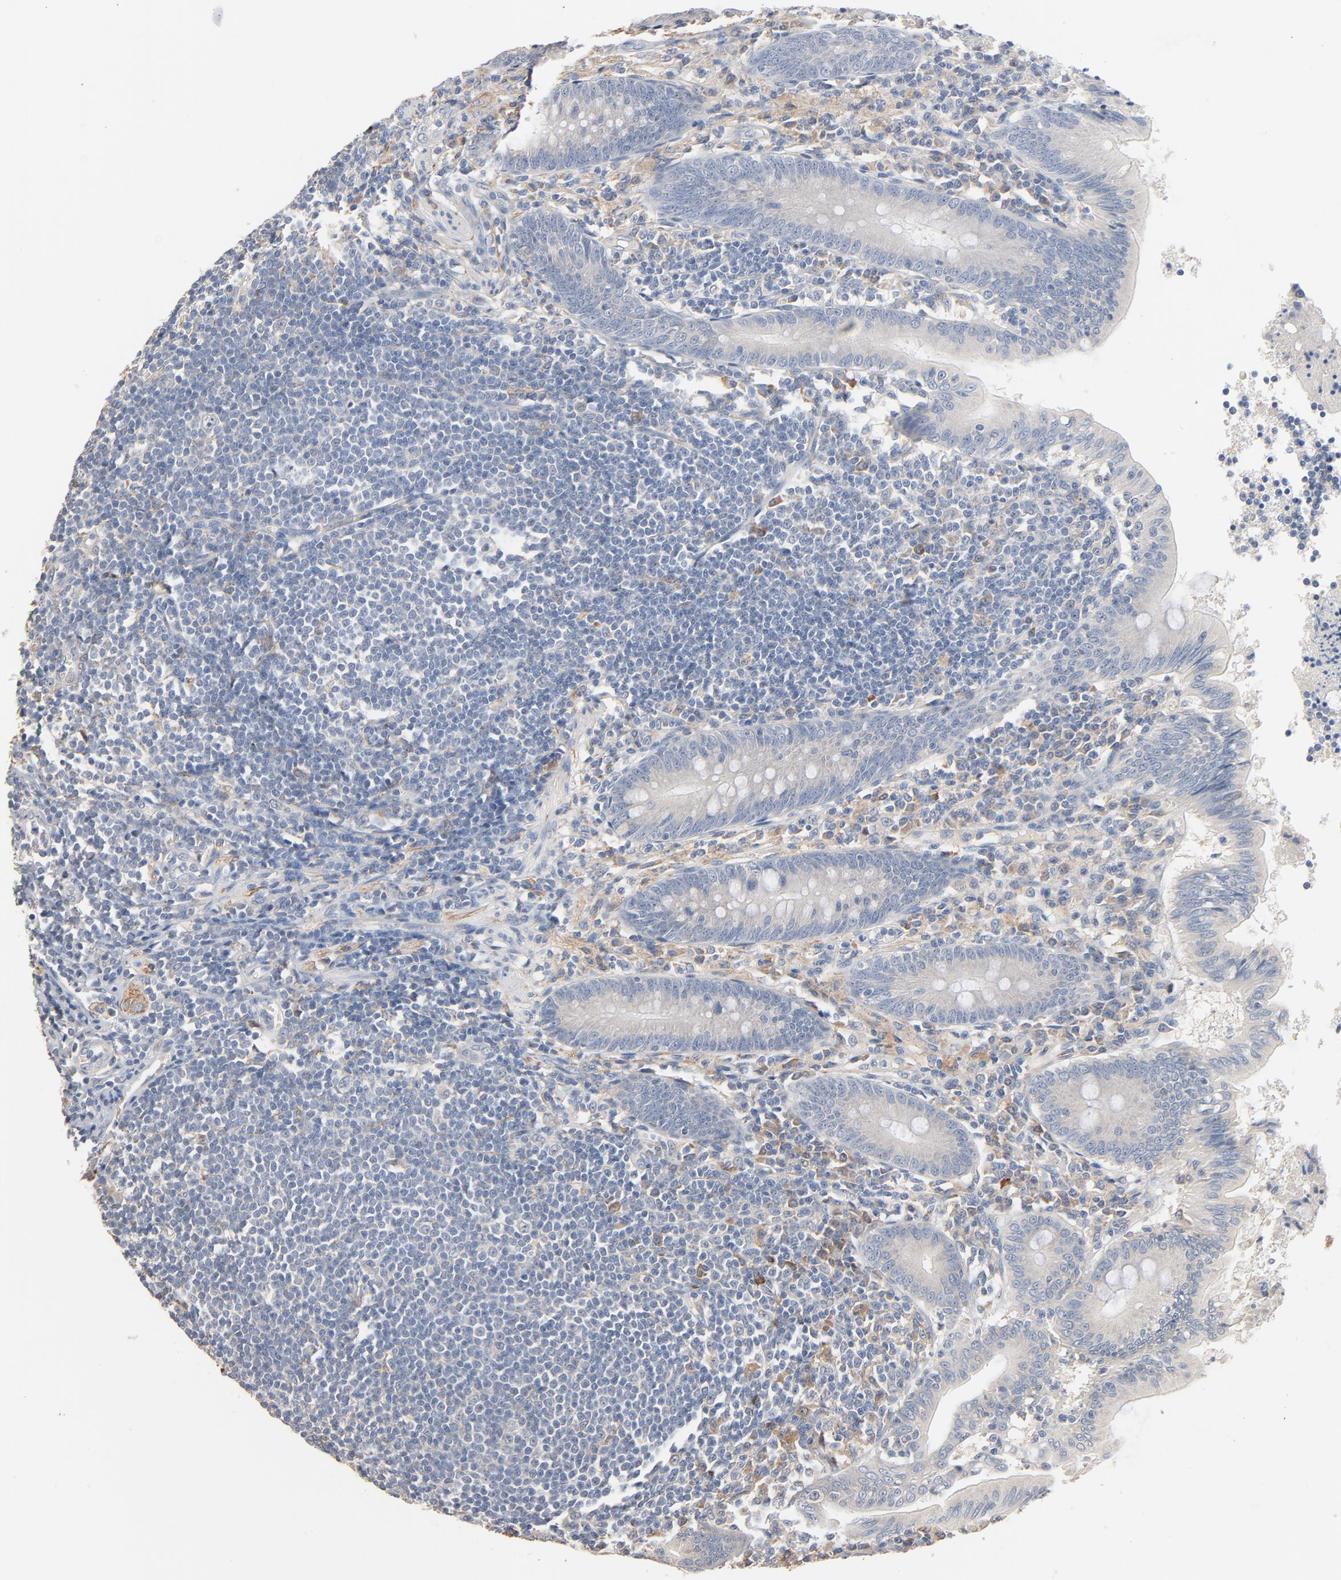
{"staining": {"intensity": "negative", "quantity": "none", "location": "none"}, "tissue": "appendix", "cell_type": "Glandular cells", "image_type": "normal", "snomed": [{"axis": "morphology", "description": "Normal tissue, NOS"}, {"axis": "morphology", "description": "Inflammation, NOS"}, {"axis": "topography", "description": "Appendix"}], "caption": "The histopathology image exhibits no staining of glandular cells in normal appendix. (Stains: DAB (3,3'-diaminobenzidine) immunohistochemistry (IHC) with hematoxylin counter stain, Microscopy: brightfield microscopy at high magnification).", "gene": "ZDHHC8", "patient": {"sex": "male", "age": 46}}